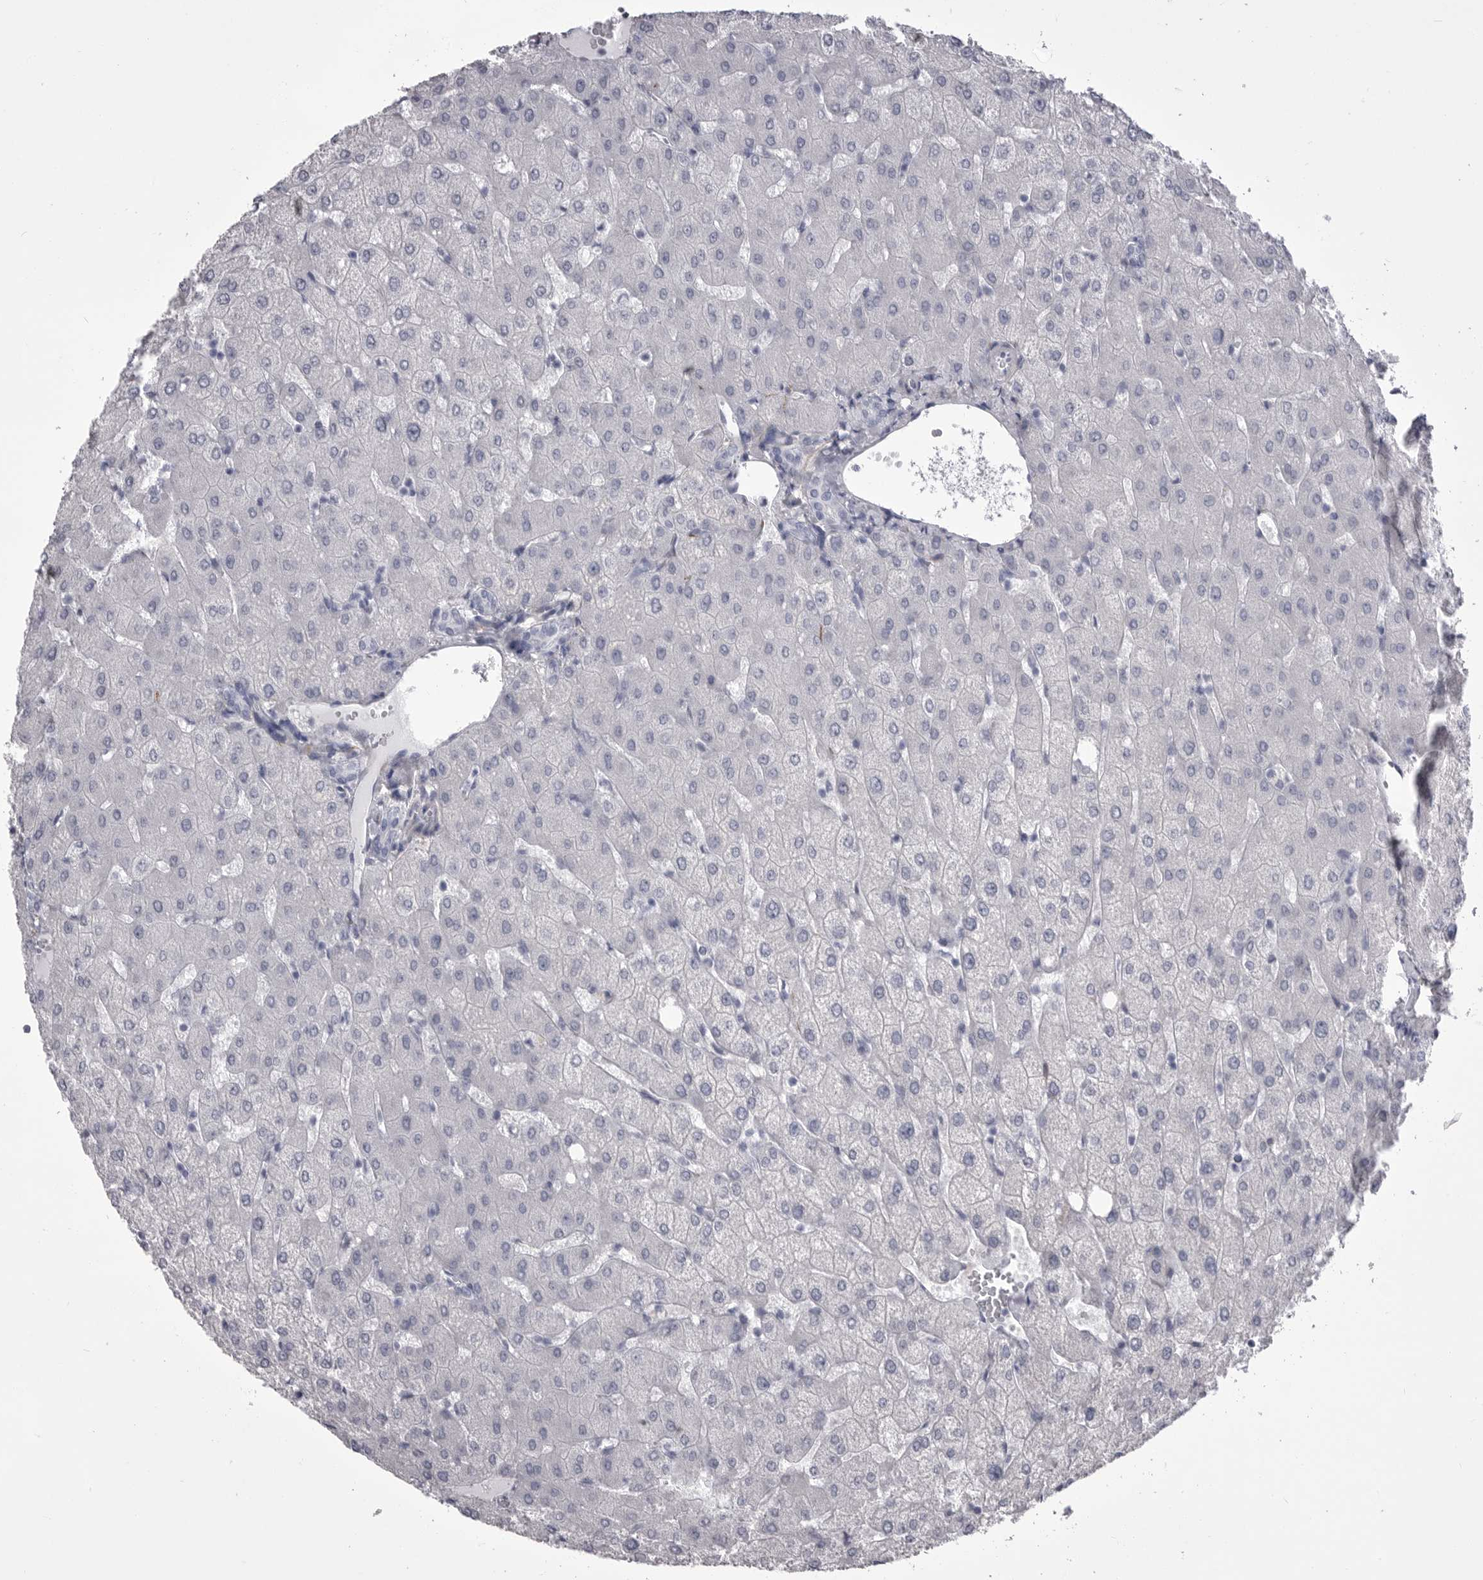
{"staining": {"intensity": "negative", "quantity": "none", "location": "none"}, "tissue": "liver", "cell_type": "Cholangiocytes", "image_type": "normal", "snomed": [{"axis": "morphology", "description": "Normal tissue, NOS"}, {"axis": "topography", "description": "Liver"}], "caption": "Image shows no significant protein expression in cholangiocytes of benign liver.", "gene": "ANK2", "patient": {"sex": "female", "age": 54}}